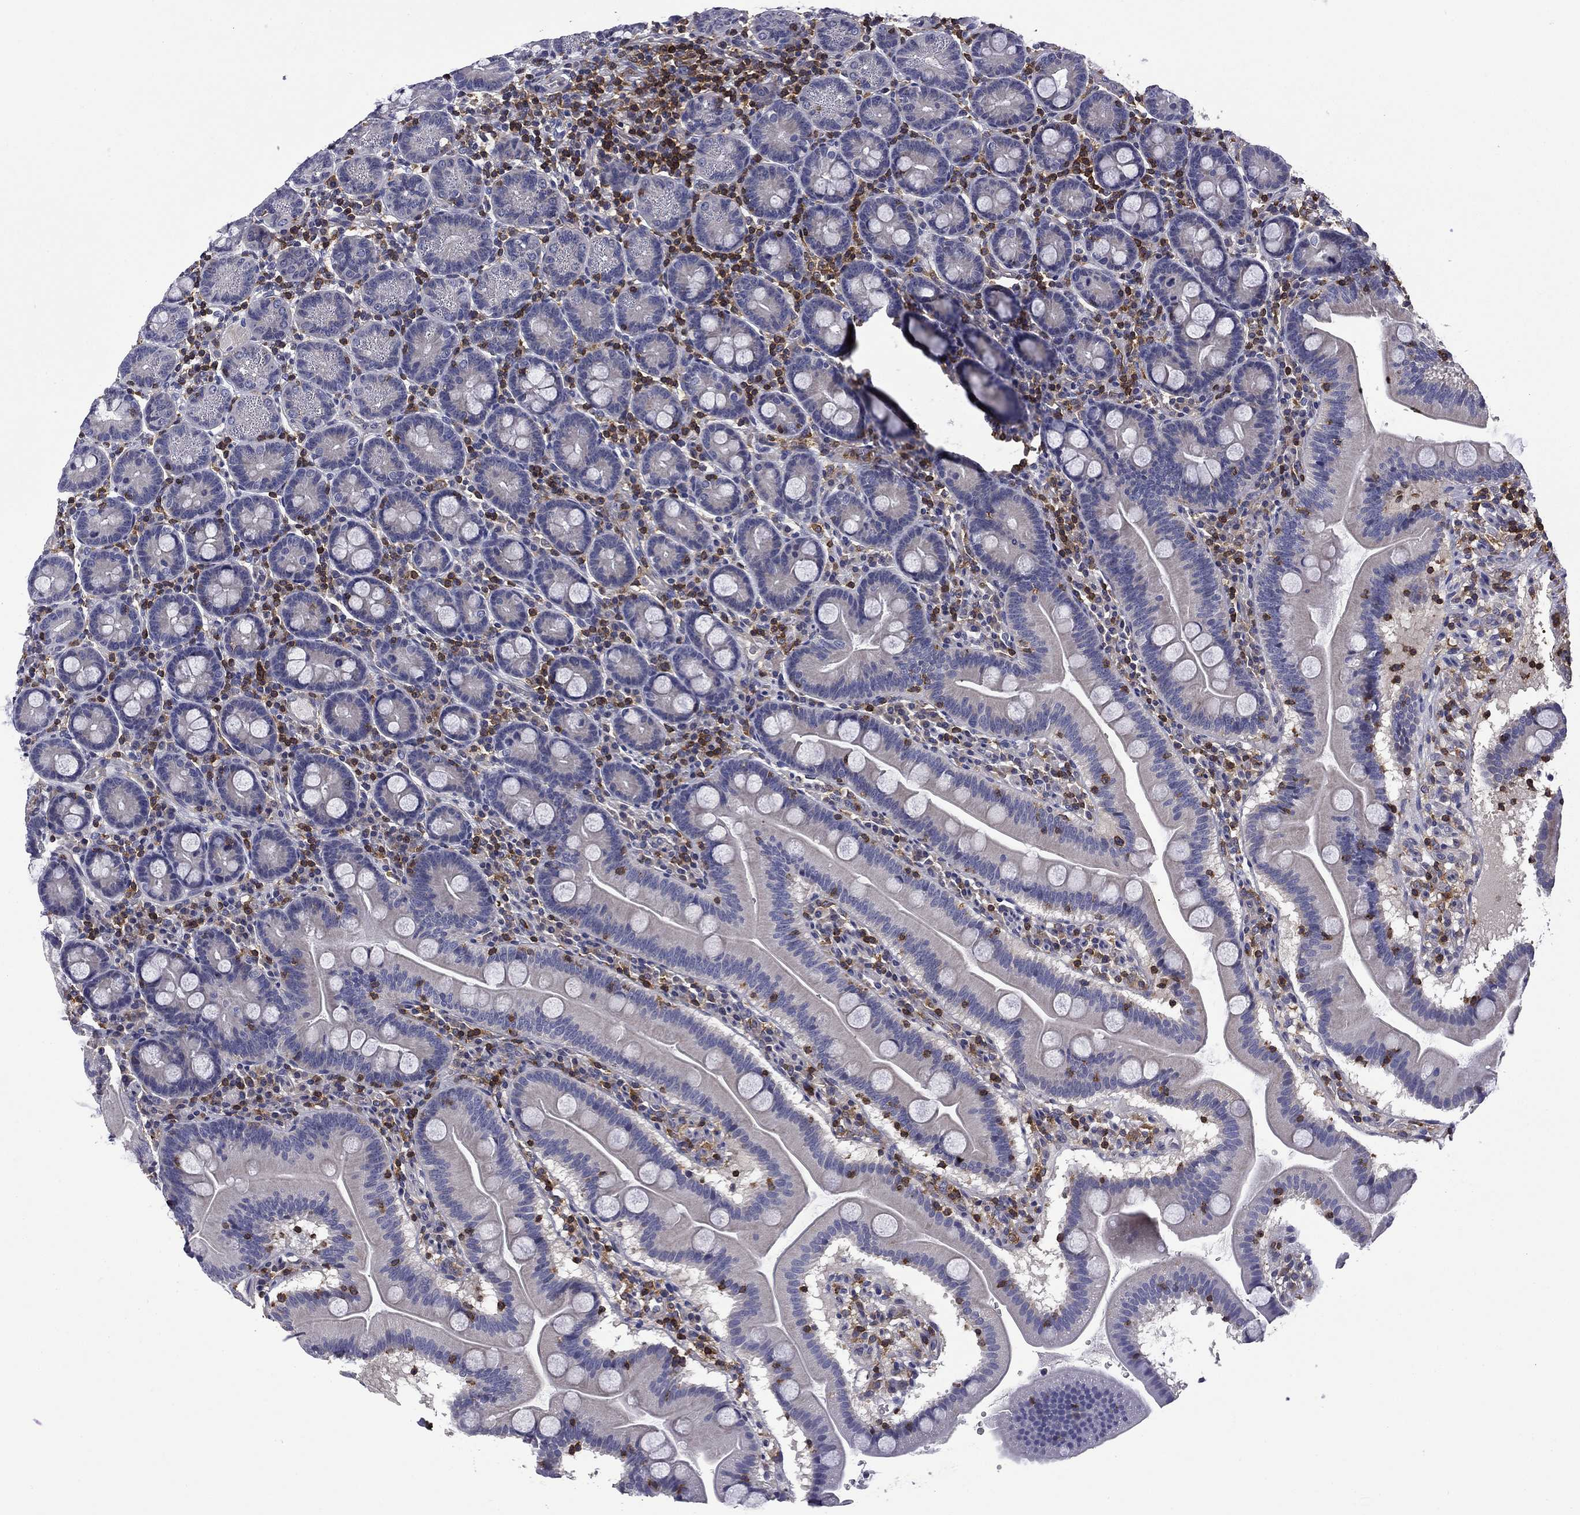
{"staining": {"intensity": "negative", "quantity": "none", "location": "none"}, "tissue": "duodenum", "cell_type": "Glandular cells", "image_type": "normal", "snomed": [{"axis": "morphology", "description": "Normal tissue, NOS"}, {"axis": "topography", "description": "Duodenum"}], "caption": "Histopathology image shows no protein expression in glandular cells of unremarkable duodenum.", "gene": "ARHGAP45", "patient": {"sex": "male", "age": 59}}